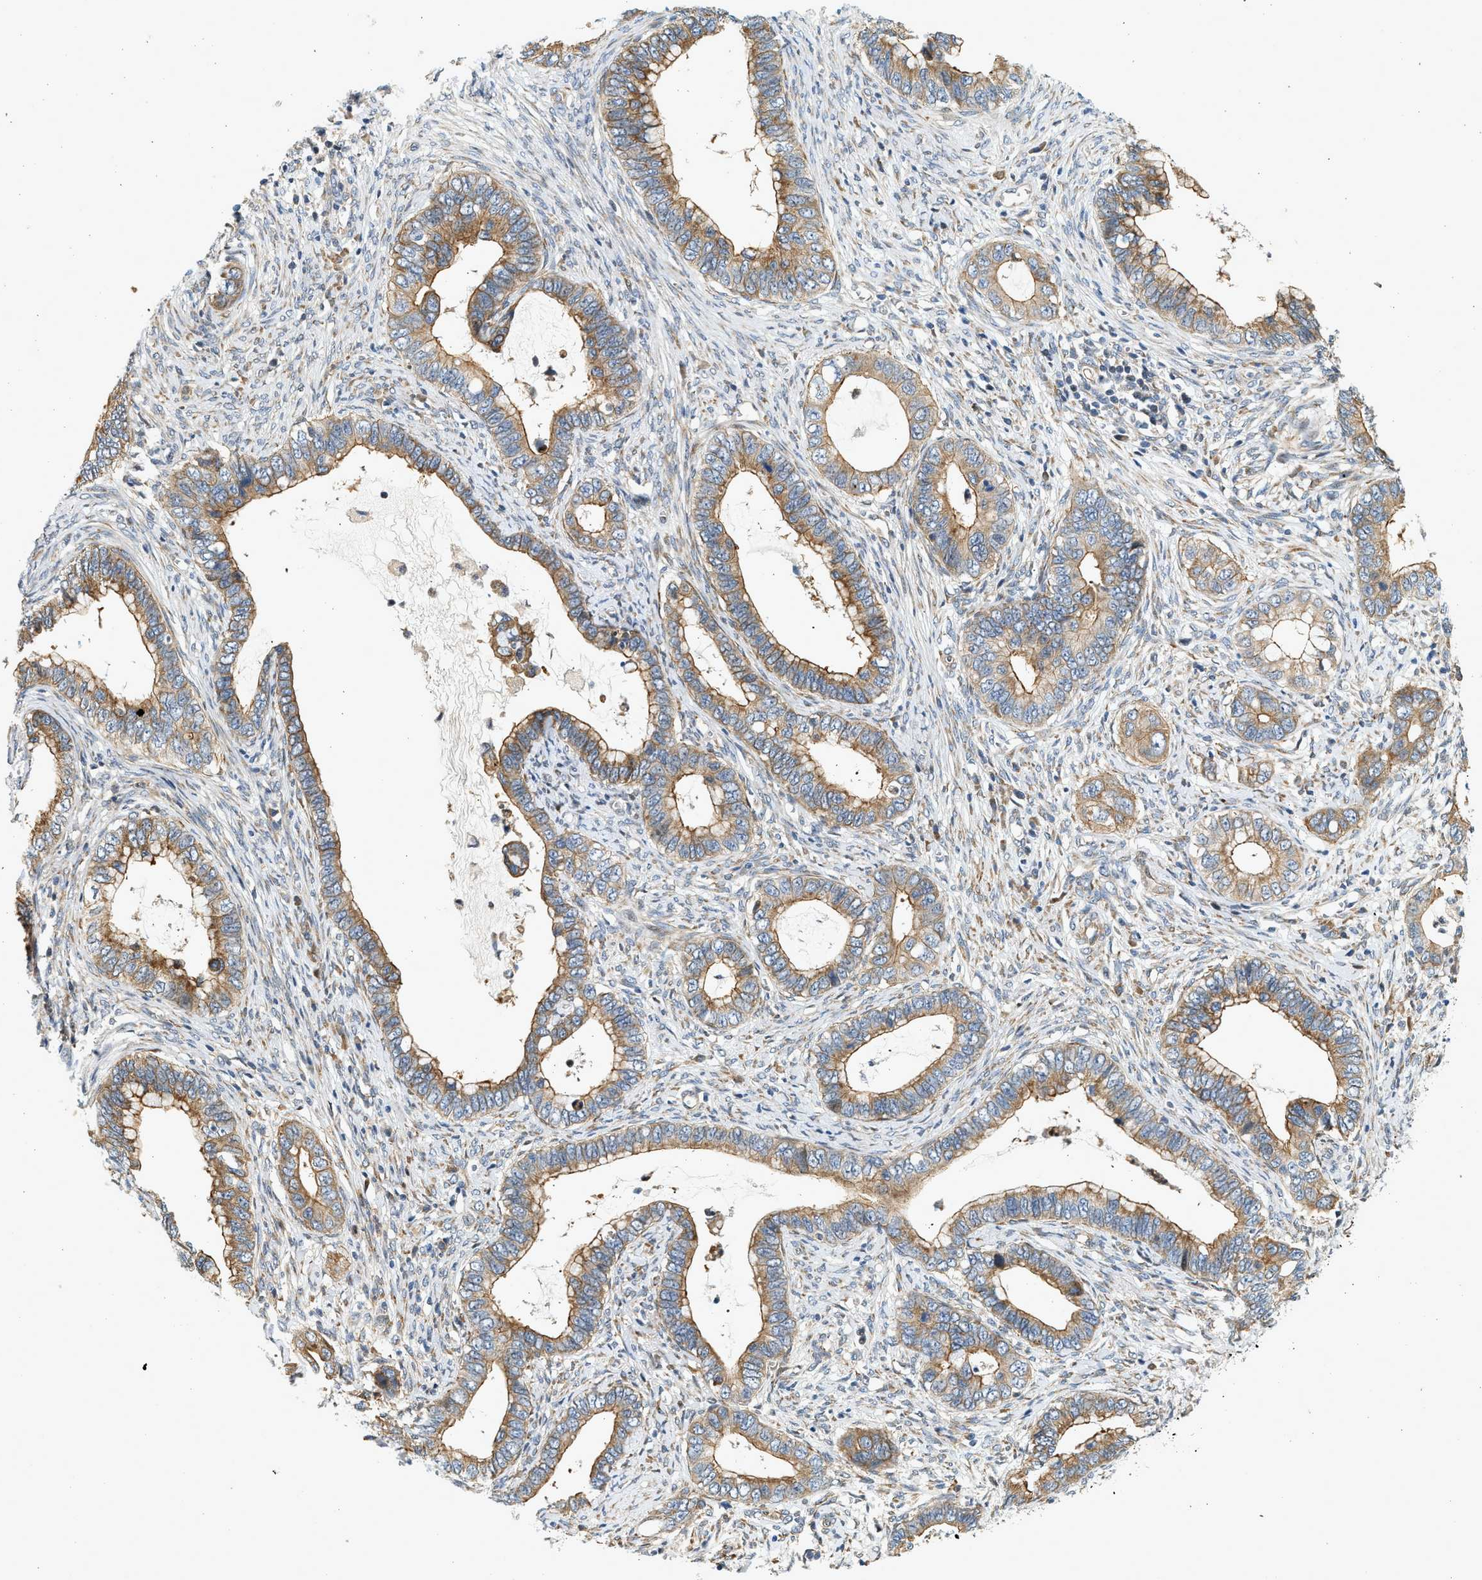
{"staining": {"intensity": "moderate", "quantity": ">75%", "location": "cytoplasmic/membranous"}, "tissue": "cervical cancer", "cell_type": "Tumor cells", "image_type": "cancer", "snomed": [{"axis": "morphology", "description": "Adenocarcinoma, NOS"}, {"axis": "topography", "description": "Cervix"}], "caption": "Immunohistochemistry of human adenocarcinoma (cervical) displays medium levels of moderate cytoplasmic/membranous staining in about >75% of tumor cells.", "gene": "NRSN2", "patient": {"sex": "female", "age": 44}}